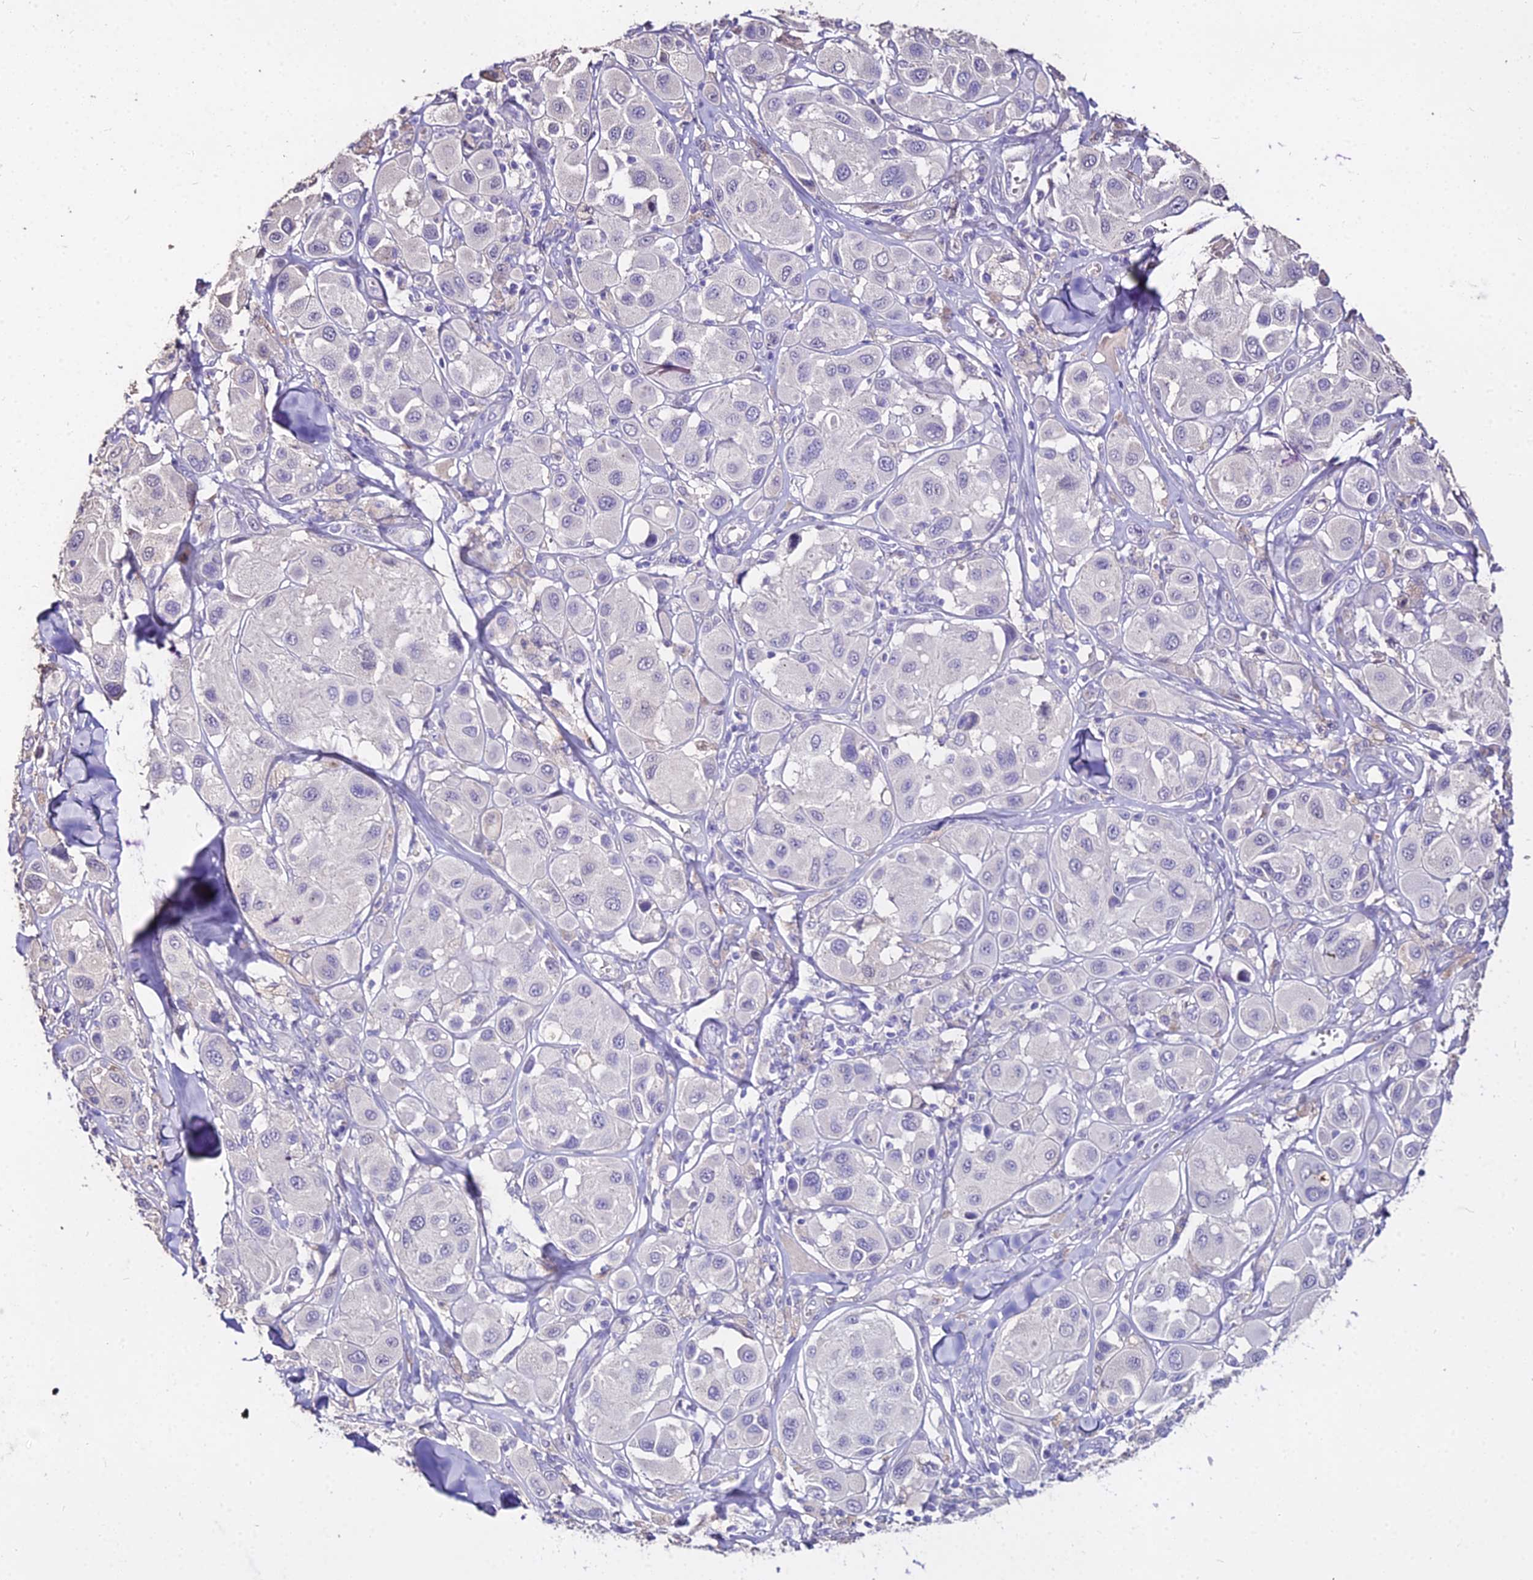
{"staining": {"intensity": "negative", "quantity": "none", "location": "none"}, "tissue": "melanoma", "cell_type": "Tumor cells", "image_type": "cancer", "snomed": [{"axis": "morphology", "description": "Malignant melanoma, Metastatic site"}, {"axis": "topography", "description": "Skin"}], "caption": "DAB (3,3'-diaminobenzidine) immunohistochemical staining of melanoma shows no significant positivity in tumor cells.", "gene": "GLYAT", "patient": {"sex": "male", "age": 41}}